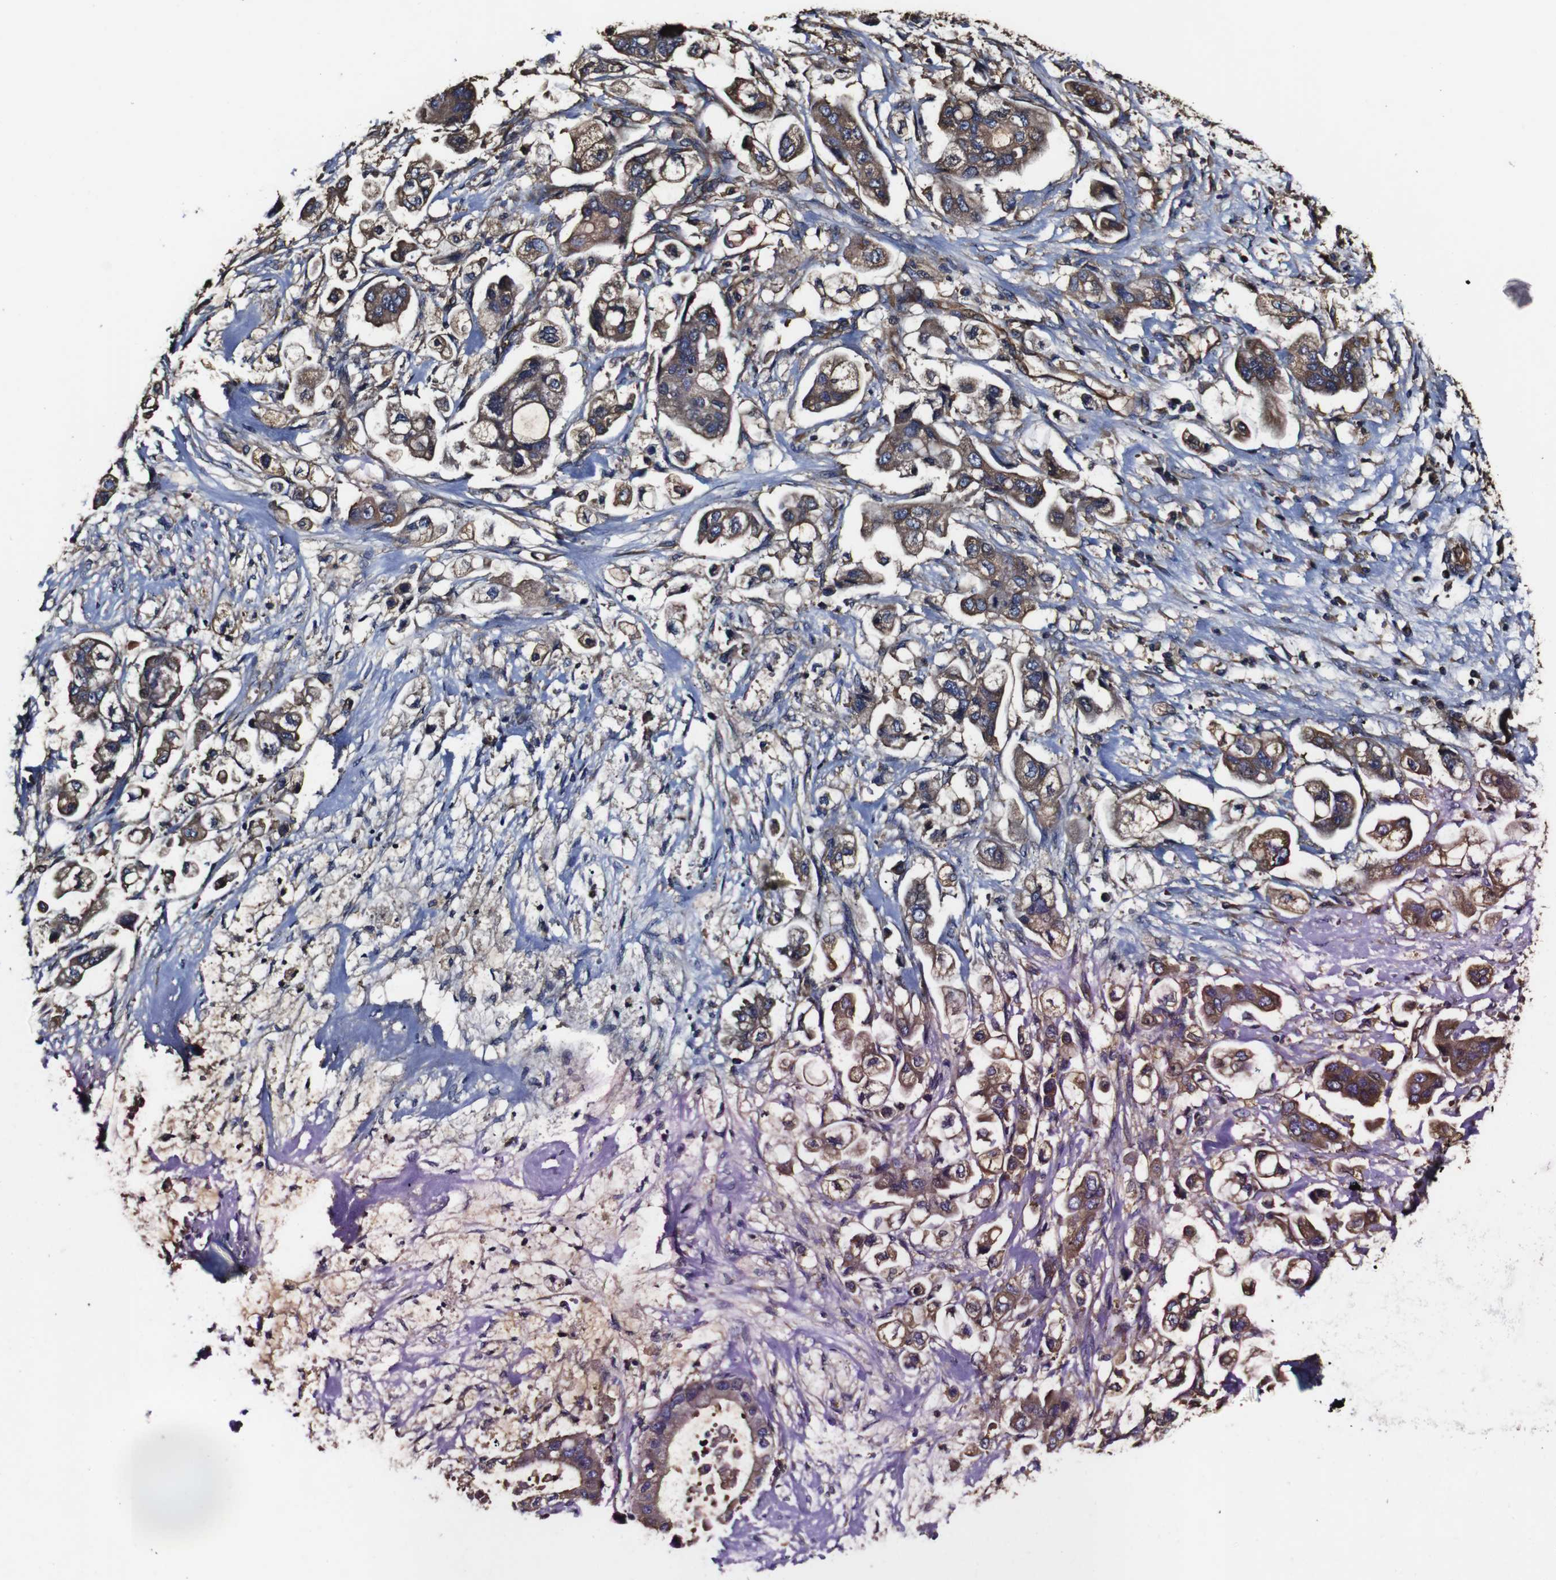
{"staining": {"intensity": "moderate", "quantity": ">75%", "location": "cytoplasmic/membranous"}, "tissue": "stomach cancer", "cell_type": "Tumor cells", "image_type": "cancer", "snomed": [{"axis": "morphology", "description": "Adenocarcinoma, NOS"}, {"axis": "topography", "description": "Stomach"}], "caption": "Moderate cytoplasmic/membranous expression is seen in approximately >75% of tumor cells in stomach adenocarcinoma.", "gene": "MSN", "patient": {"sex": "male", "age": 62}}